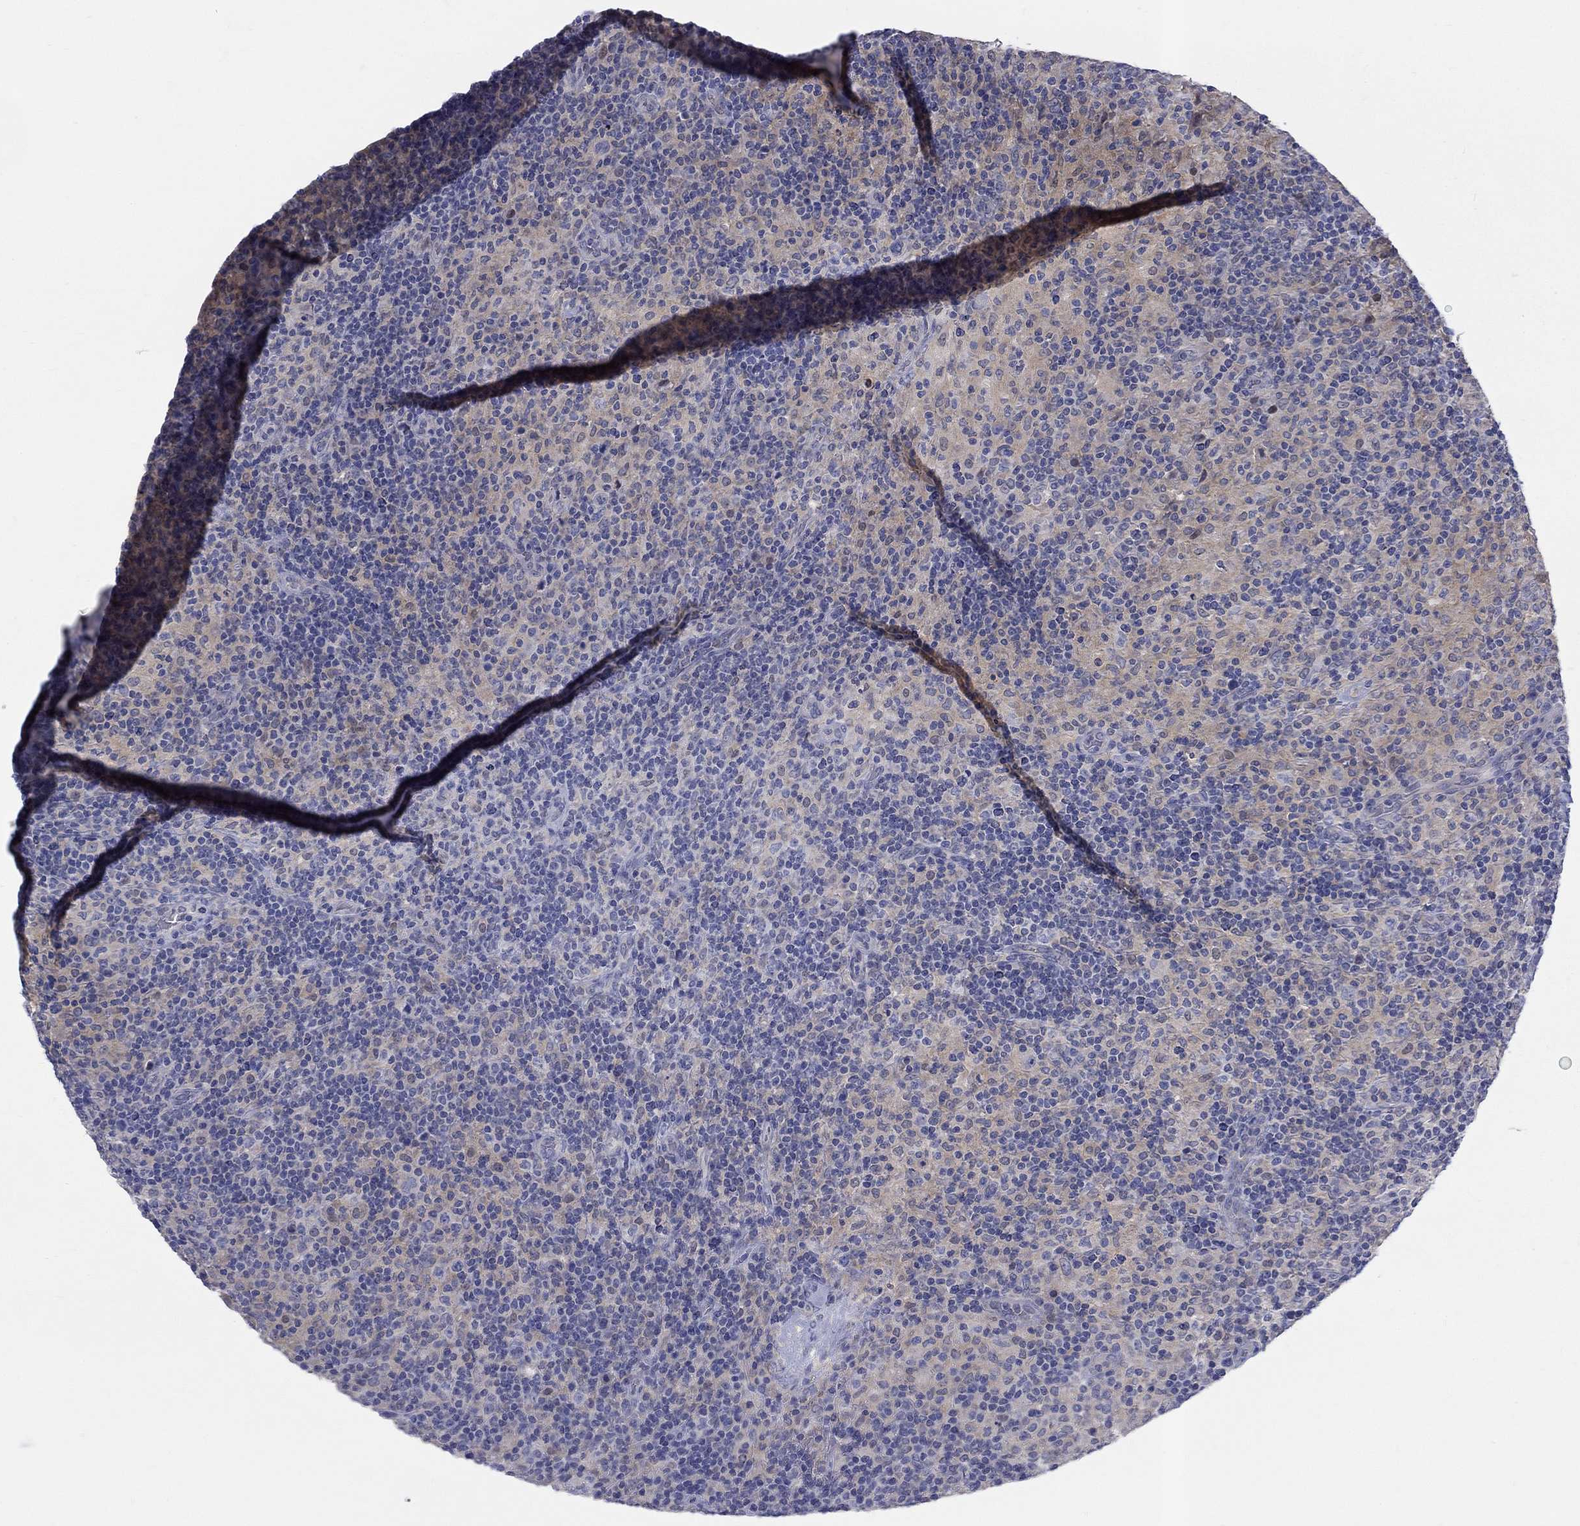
{"staining": {"intensity": "negative", "quantity": "none", "location": "none"}, "tissue": "lymphoma", "cell_type": "Tumor cells", "image_type": "cancer", "snomed": [{"axis": "morphology", "description": "Hodgkin's disease, NOS"}, {"axis": "topography", "description": "Lymph node"}], "caption": "The histopathology image shows no significant expression in tumor cells of lymphoma.", "gene": "EGFLAM", "patient": {"sex": "male", "age": 70}}